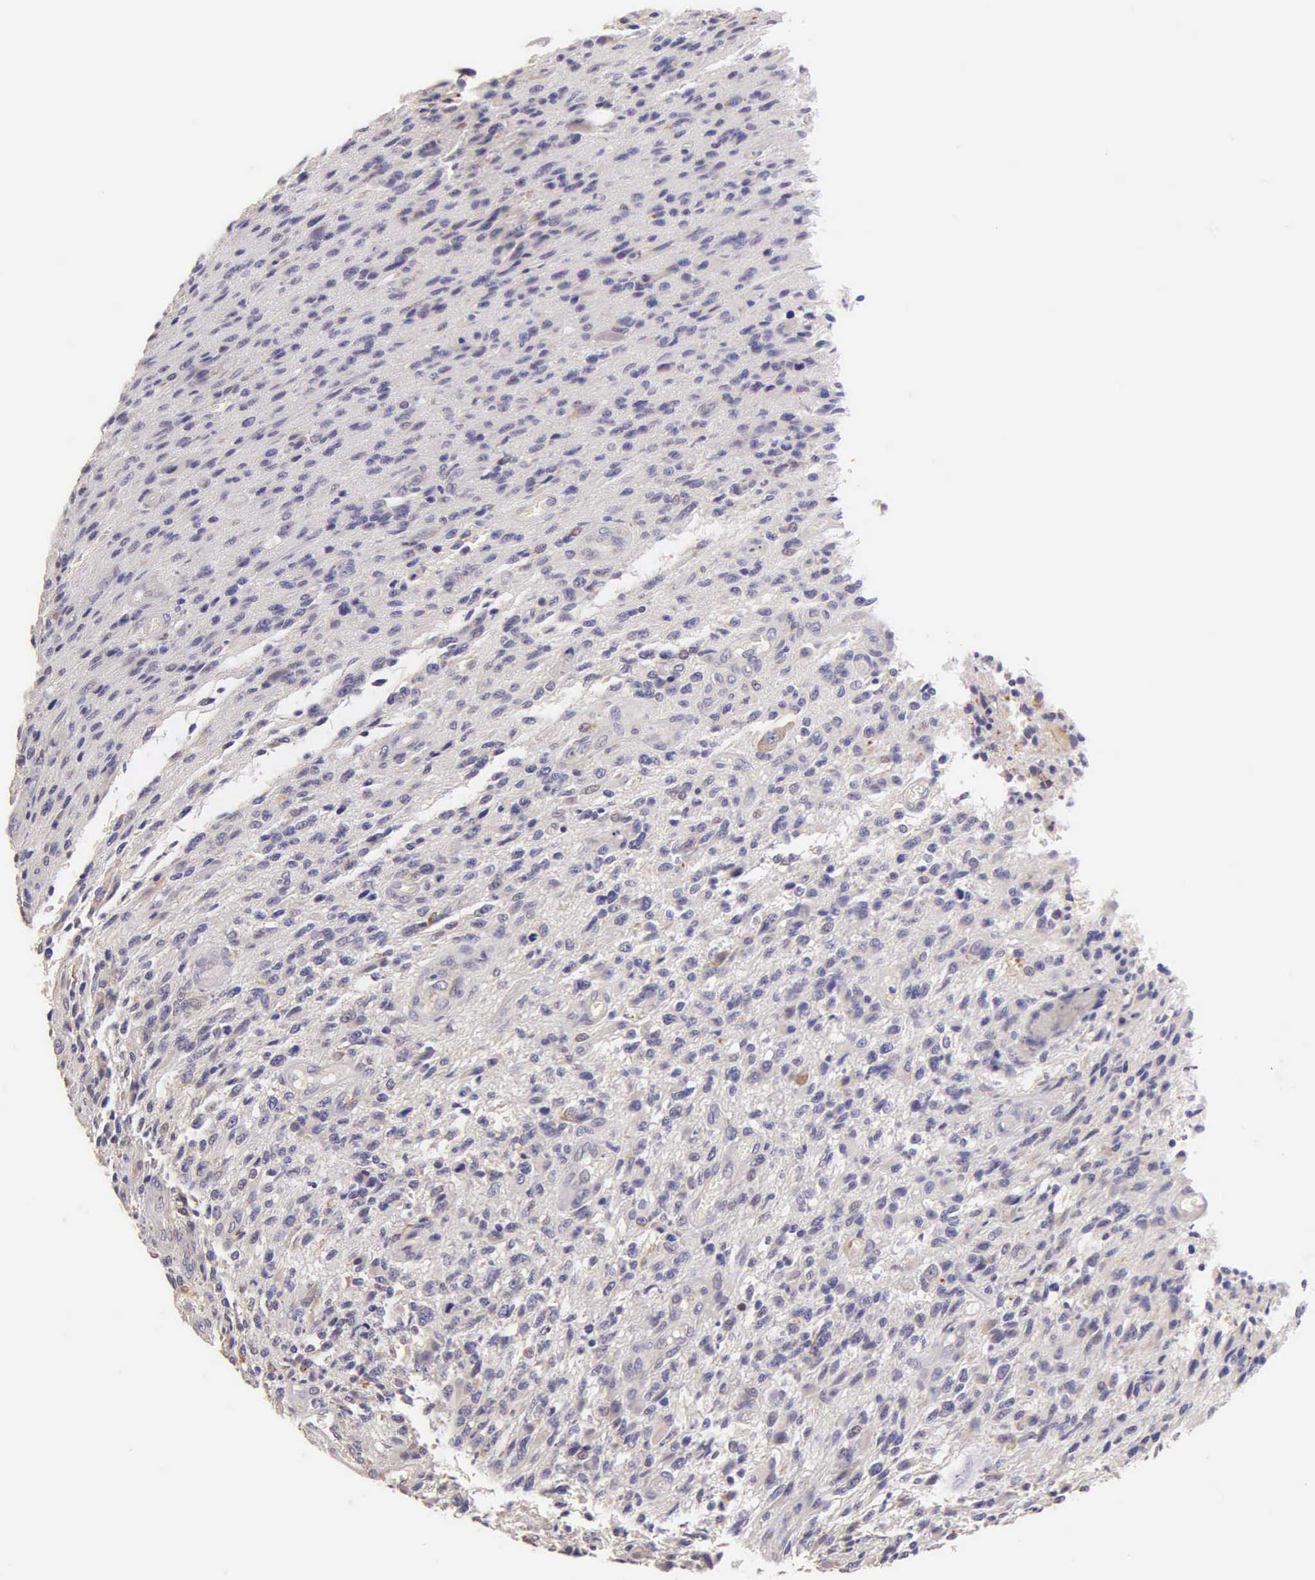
{"staining": {"intensity": "negative", "quantity": "none", "location": "none"}, "tissue": "glioma", "cell_type": "Tumor cells", "image_type": "cancer", "snomed": [{"axis": "morphology", "description": "Glioma, malignant, High grade"}, {"axis": "topography", "description": "Brain"}], "caption": "Glioma stained for a protein using IHC exhibits no positivity tumor cells.", "gene": "ESR1", "patient": {"sex": "male", "age": 36}}